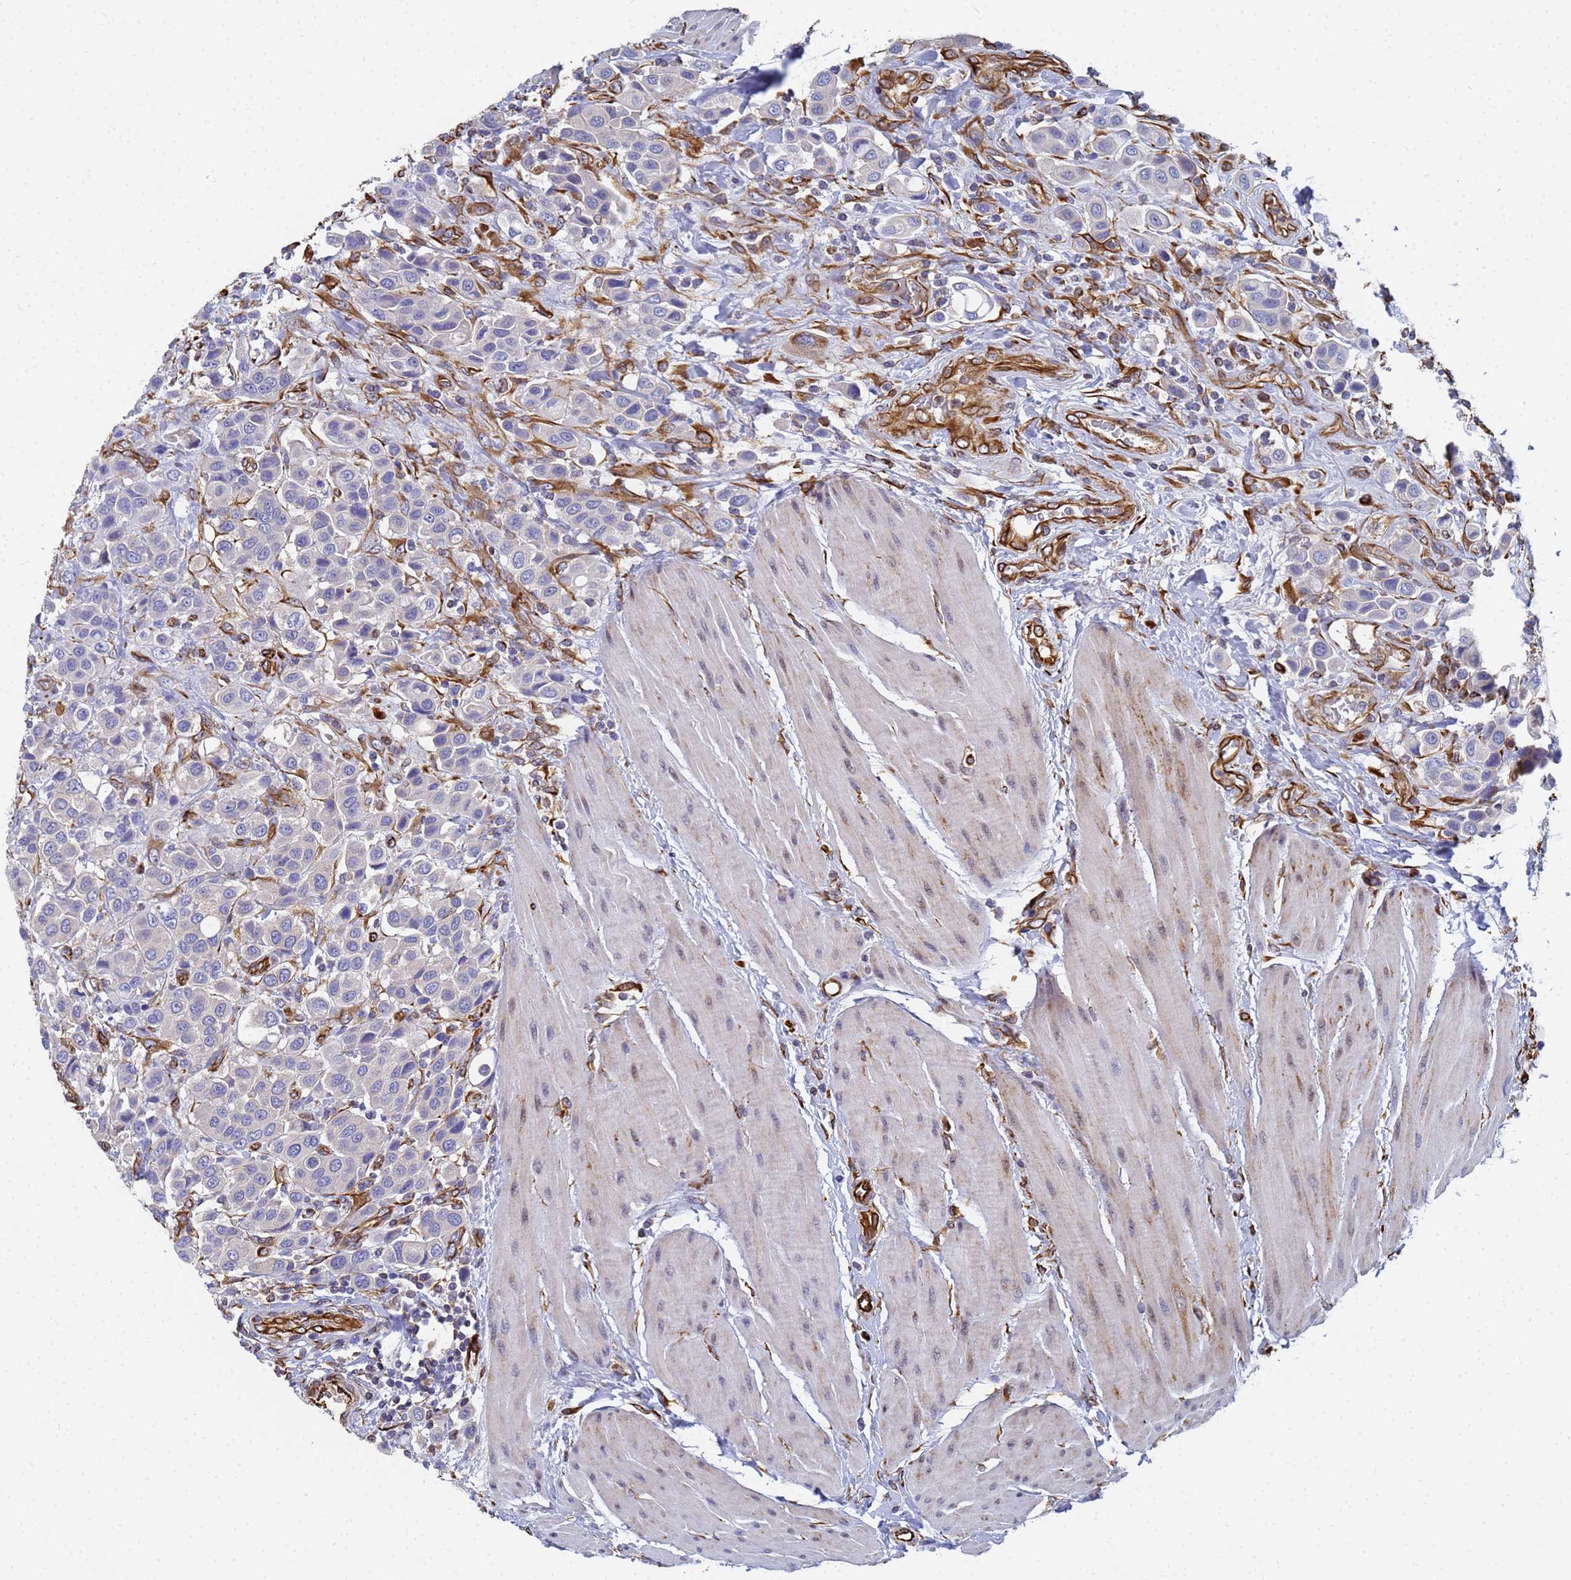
{"staining": {"intensity": "negative", "quantity": "none", "location": "none"}, "tissue": "urothelial cancer", "cell_type": "Tumor cells", "image_type": "cancer", "snomed": [{"axis": "morphology", "description": "Urothelial carcinoma, High grade"}, {"axis": "topography", "description": "Urinary bladder"}], "caption": "A photomicrograph of human urothelial cancer is negative for staining in tumor cells.", "gene": "SYT13", "patient": {"sex": "male", "age": 50}}